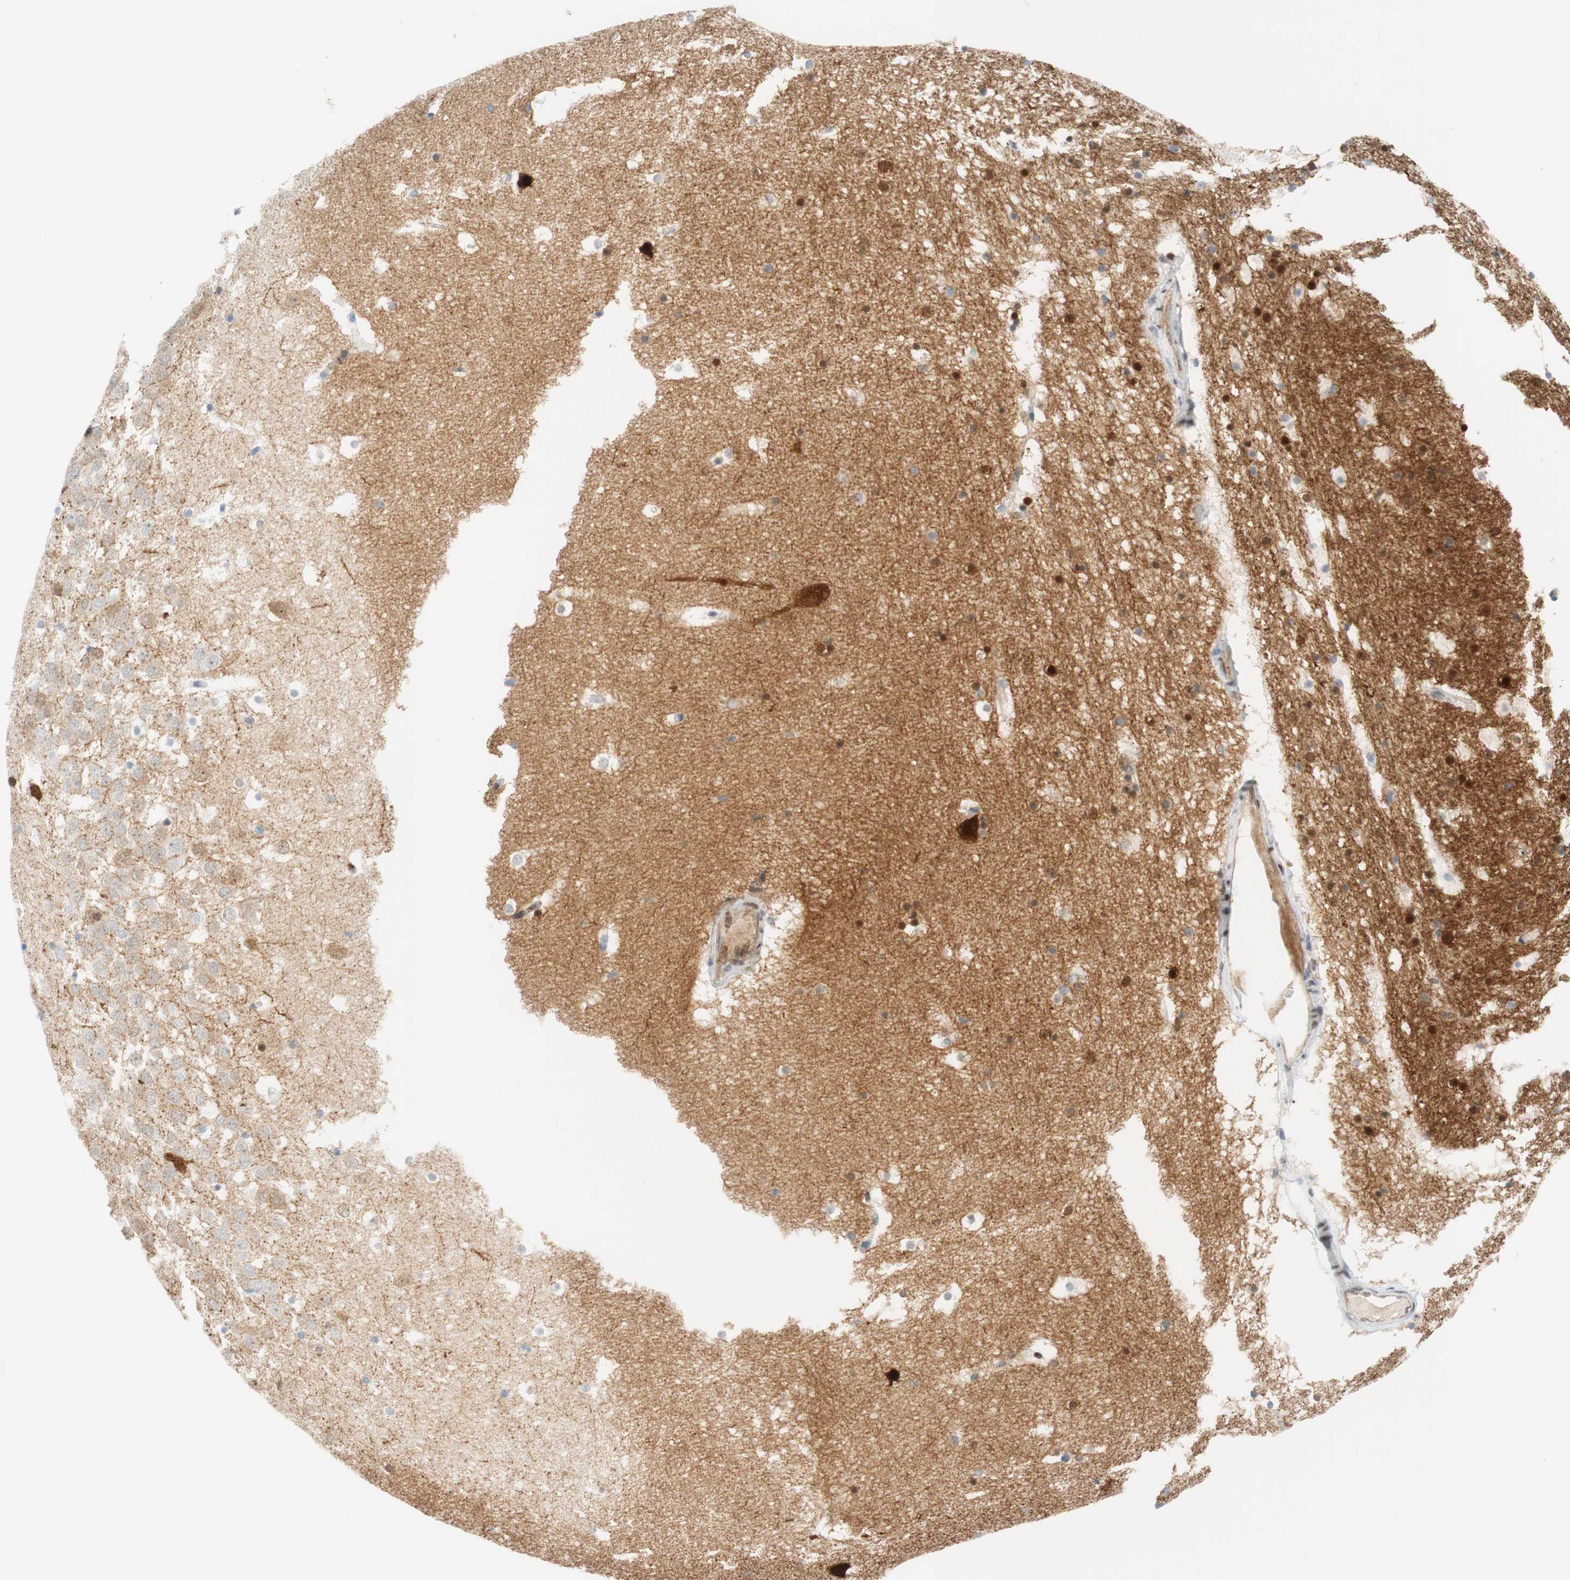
{"staining": {"intensity": "strong", "quantity": "<25%", "location": "cytoplasmic/membranous,nuclear"}, "tissue": "hippocampus", "cell_type": "Glial cells", "image_type": "normal", "snomed": [{"axis": "morphology", "description": "Normal tissue, NOS"}, {"axis": "topography", "description": "Hippocampus"}], "caption": "An image of human hippocampus stained for a protein reveals strong cytoplasmic/membranous,nuclear brown staining in glial cells.", "gene": "STMN1", "patient": {"sex": "male", "age": 45}}